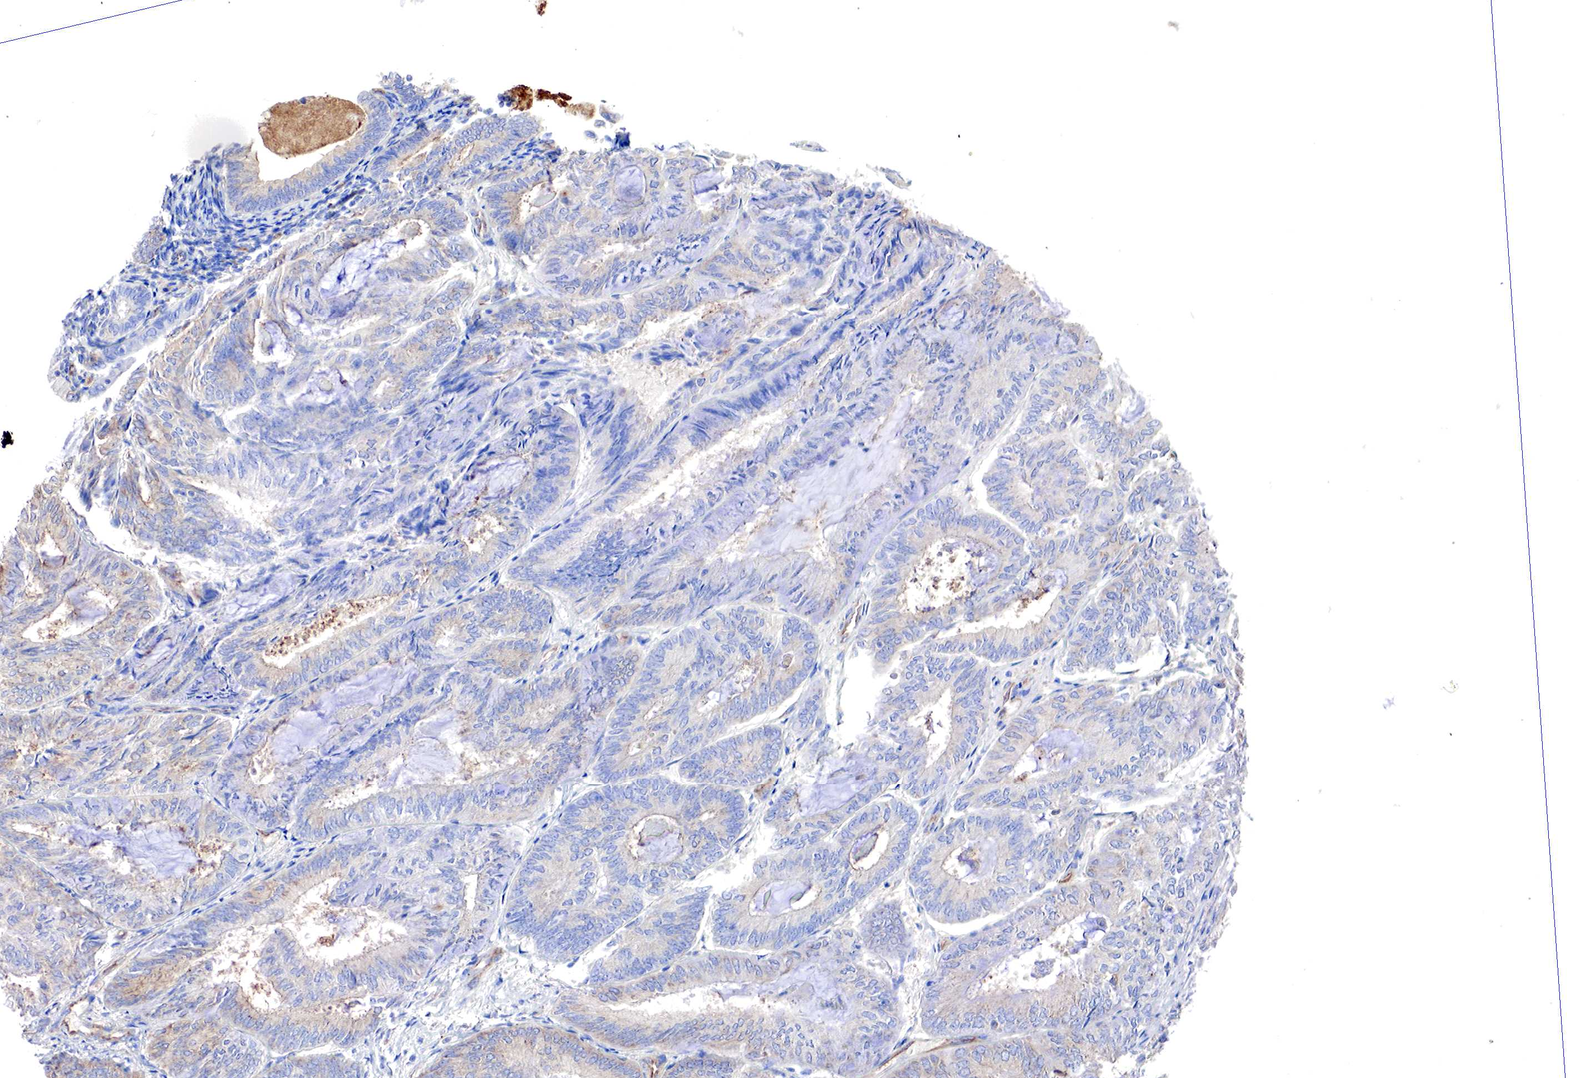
{"staining": {"intensity": "weak", "quantity": "25%-75%", "location": "cytoplasmic/membranous"}, "tissue": "endometrial cancer", "cell_type": "Tumor cells", "image_type": "cancer", "snomed": [{"axis": "morphology", "description": "Adenocarcinoma, NOS"}, {"axis": "topography", "description": "Endometrium"}], "caption": "Endometrial adenocarcinoma stained with a protein marker exhibits weak staining in tumor cells.", "gene": "RDX", "patient": {"sex": "female", "age": 59}}